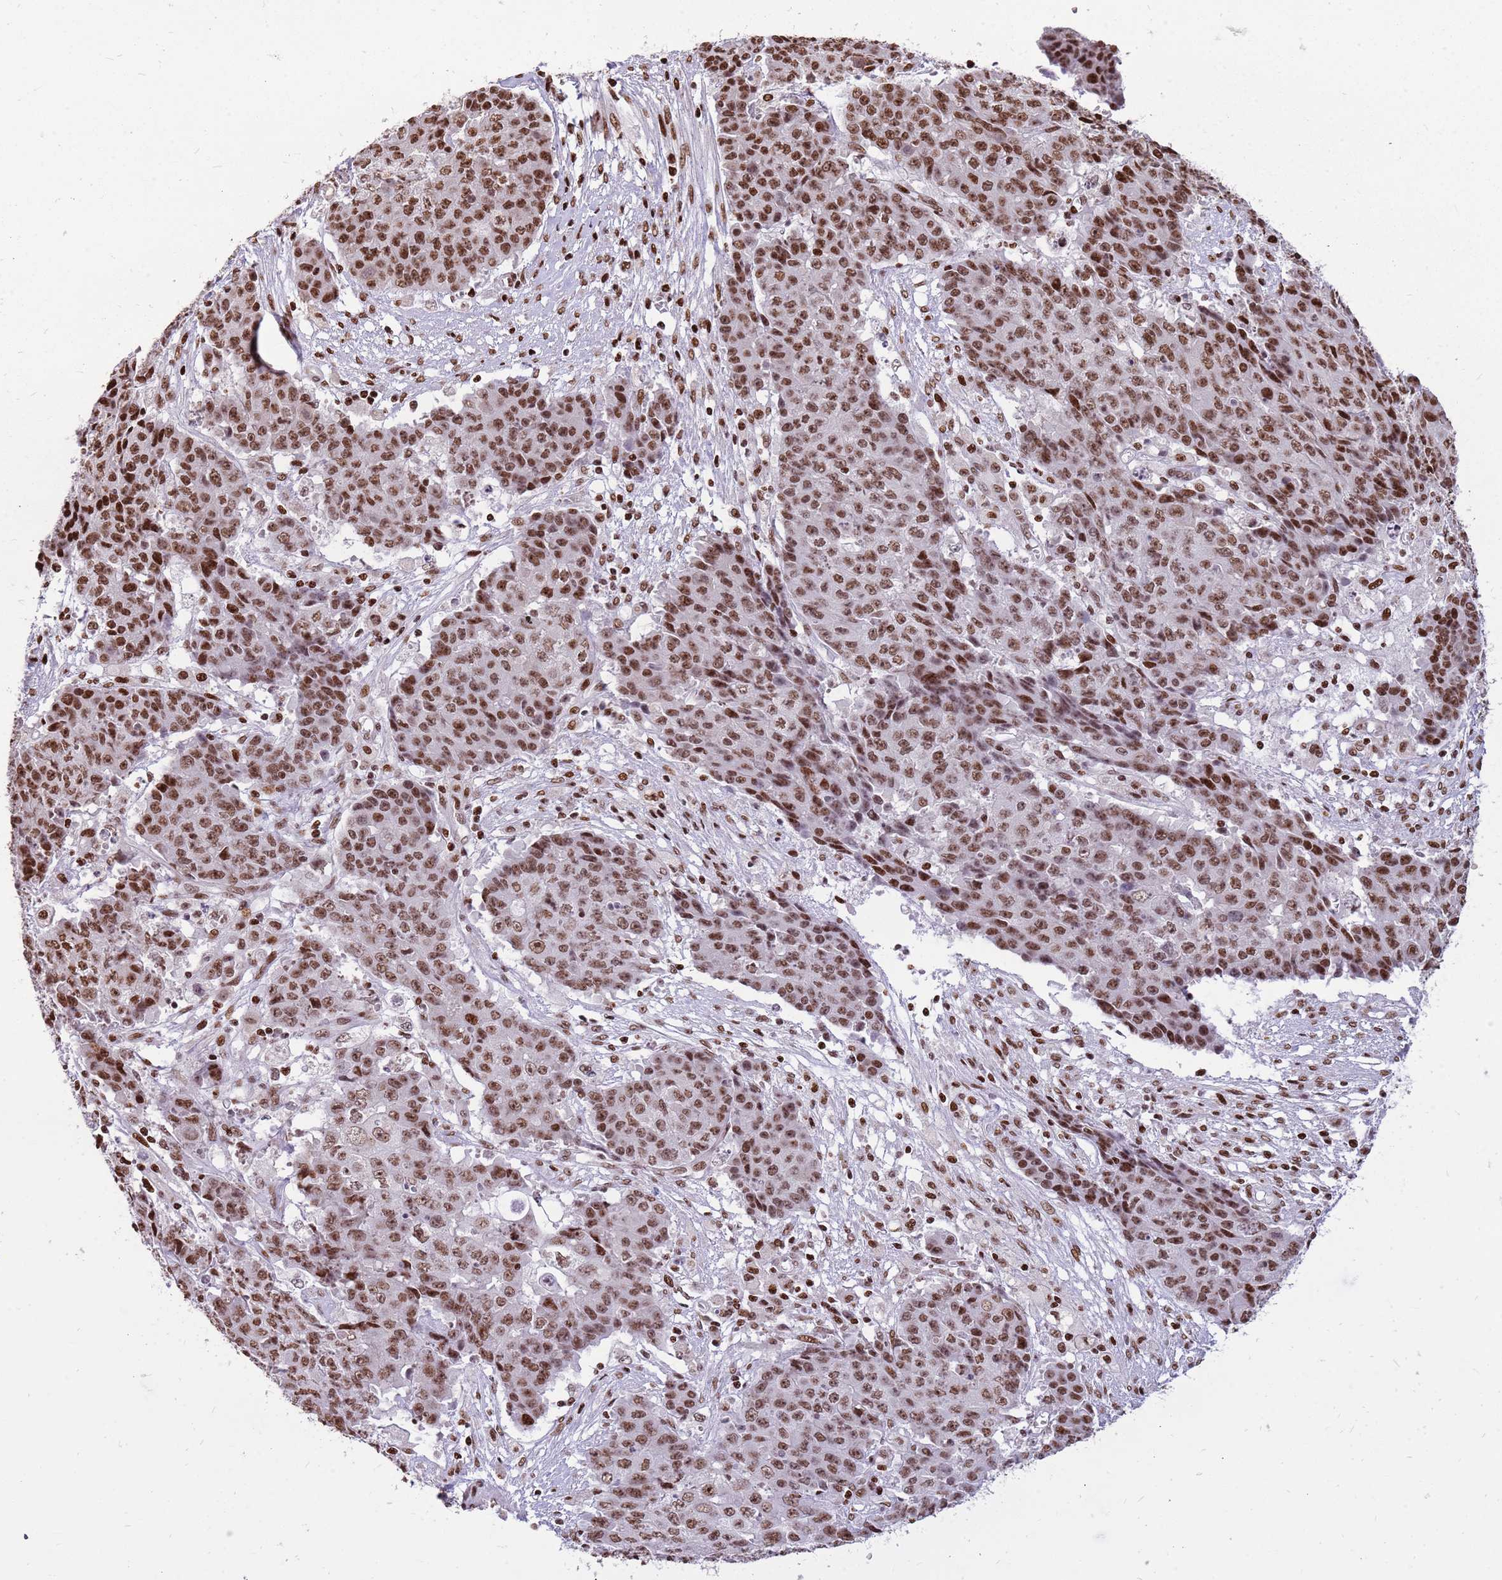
{"staining": {"intensity": "moderate", "quantity": ">75%", "location": "nuclear"}, "tissue": "ovarian cancer", "cell_type": "Tumor cells", "image_type": "cancer", "snomed": [{"axis": "morphology", "description": "Carcinoma, endometroid"}, {"axis": "topography", "description": "Ovary"}], "caption": "Immunohistochemical staining of ovarian cancer (endometroid carcinoma) displays moderate nuclear protein staining in about >75% of tumor cells. (DAB (3,3'-diaminobenzidine) = brown stain, brightfield microscopy at high magnification).", "gene": "WASHC4", "patient": {"sex": "female", "age": 42}}